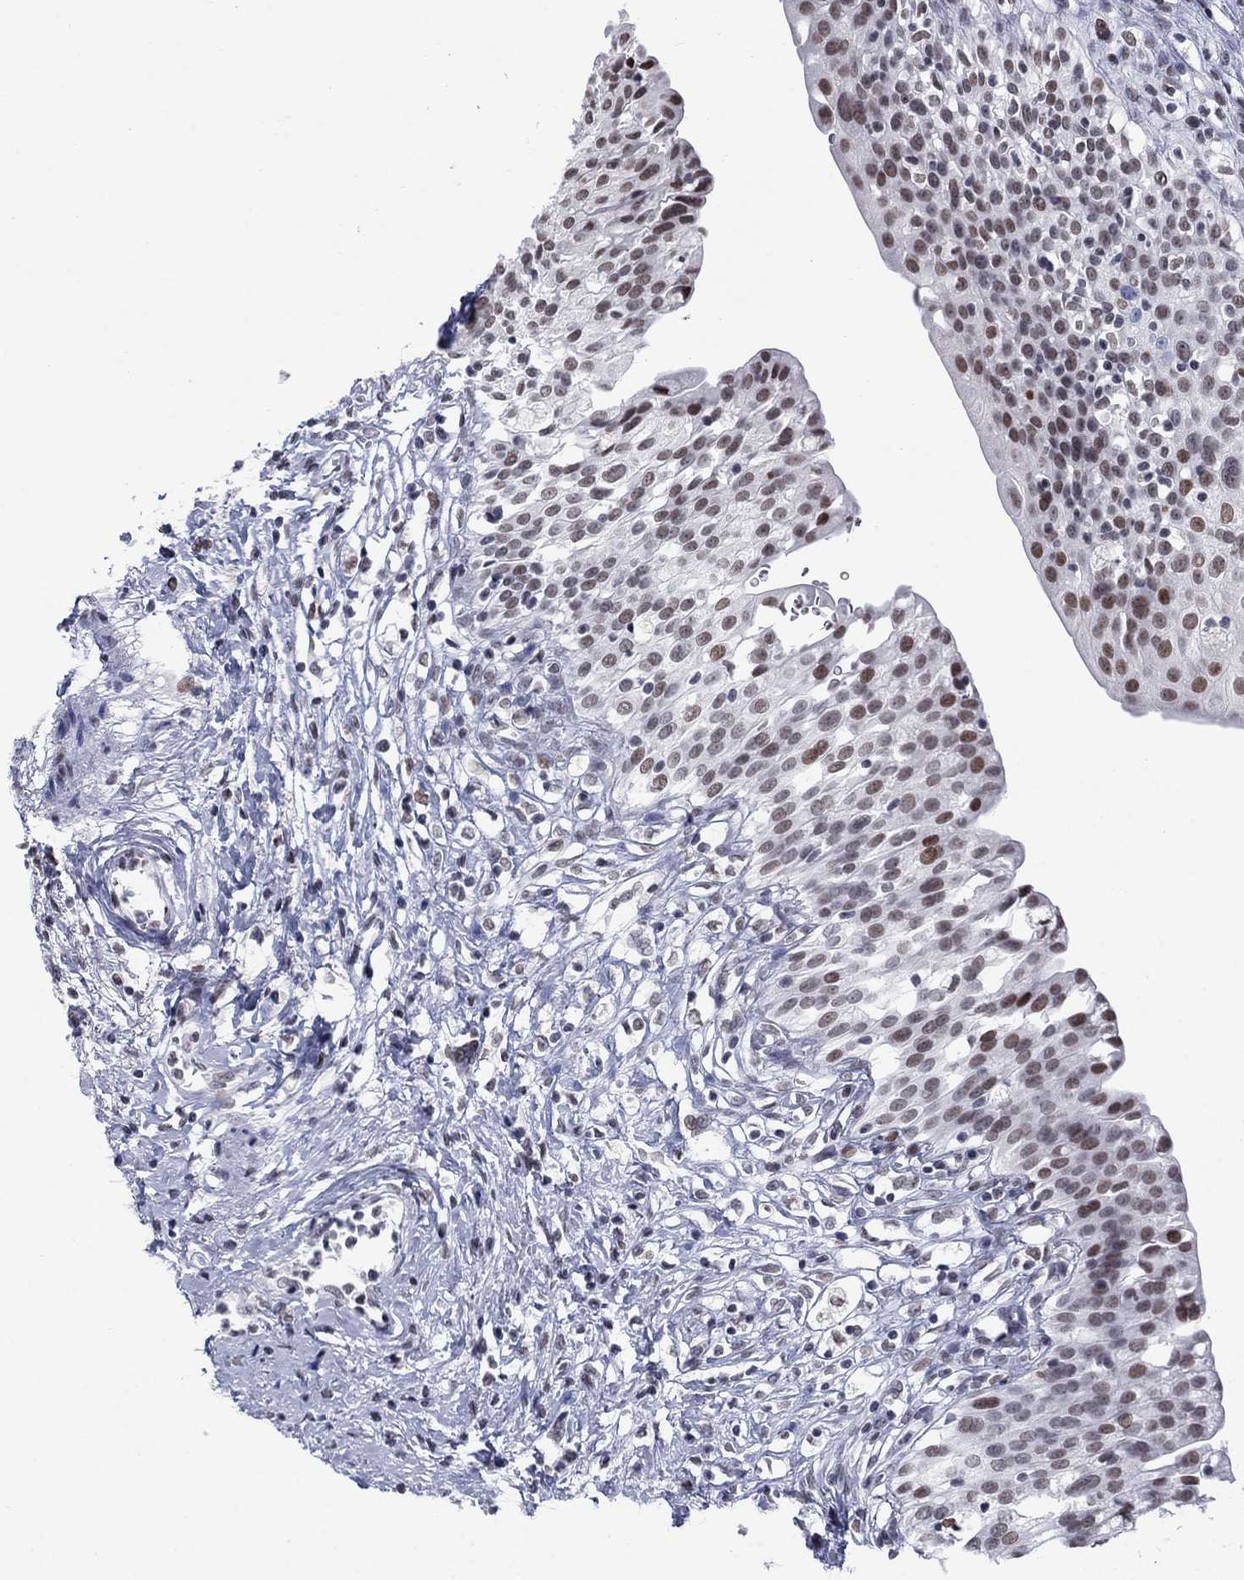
{"staining": {"intensity": "moderate", "quantity": "25%-75%", "location": "nuclear"}, "tissue": "urinary bladder", "cell_type": "Urothelial cells", "image_type": "normal", "snomed": [{"axis": "morphology", "description": "Normal tissue, NOS"}, {"axis": "topography", "description": "Urinary bladder"}], "caption": "An immunohistochemistry histopathology image of unremarkable tissue is shown. Protein staining in brown shows moderate nuclear positivity in urinary bladder within urothelial cells.", "gene": "NPAS3", "patient": {"sex": "male", "age": 76}}